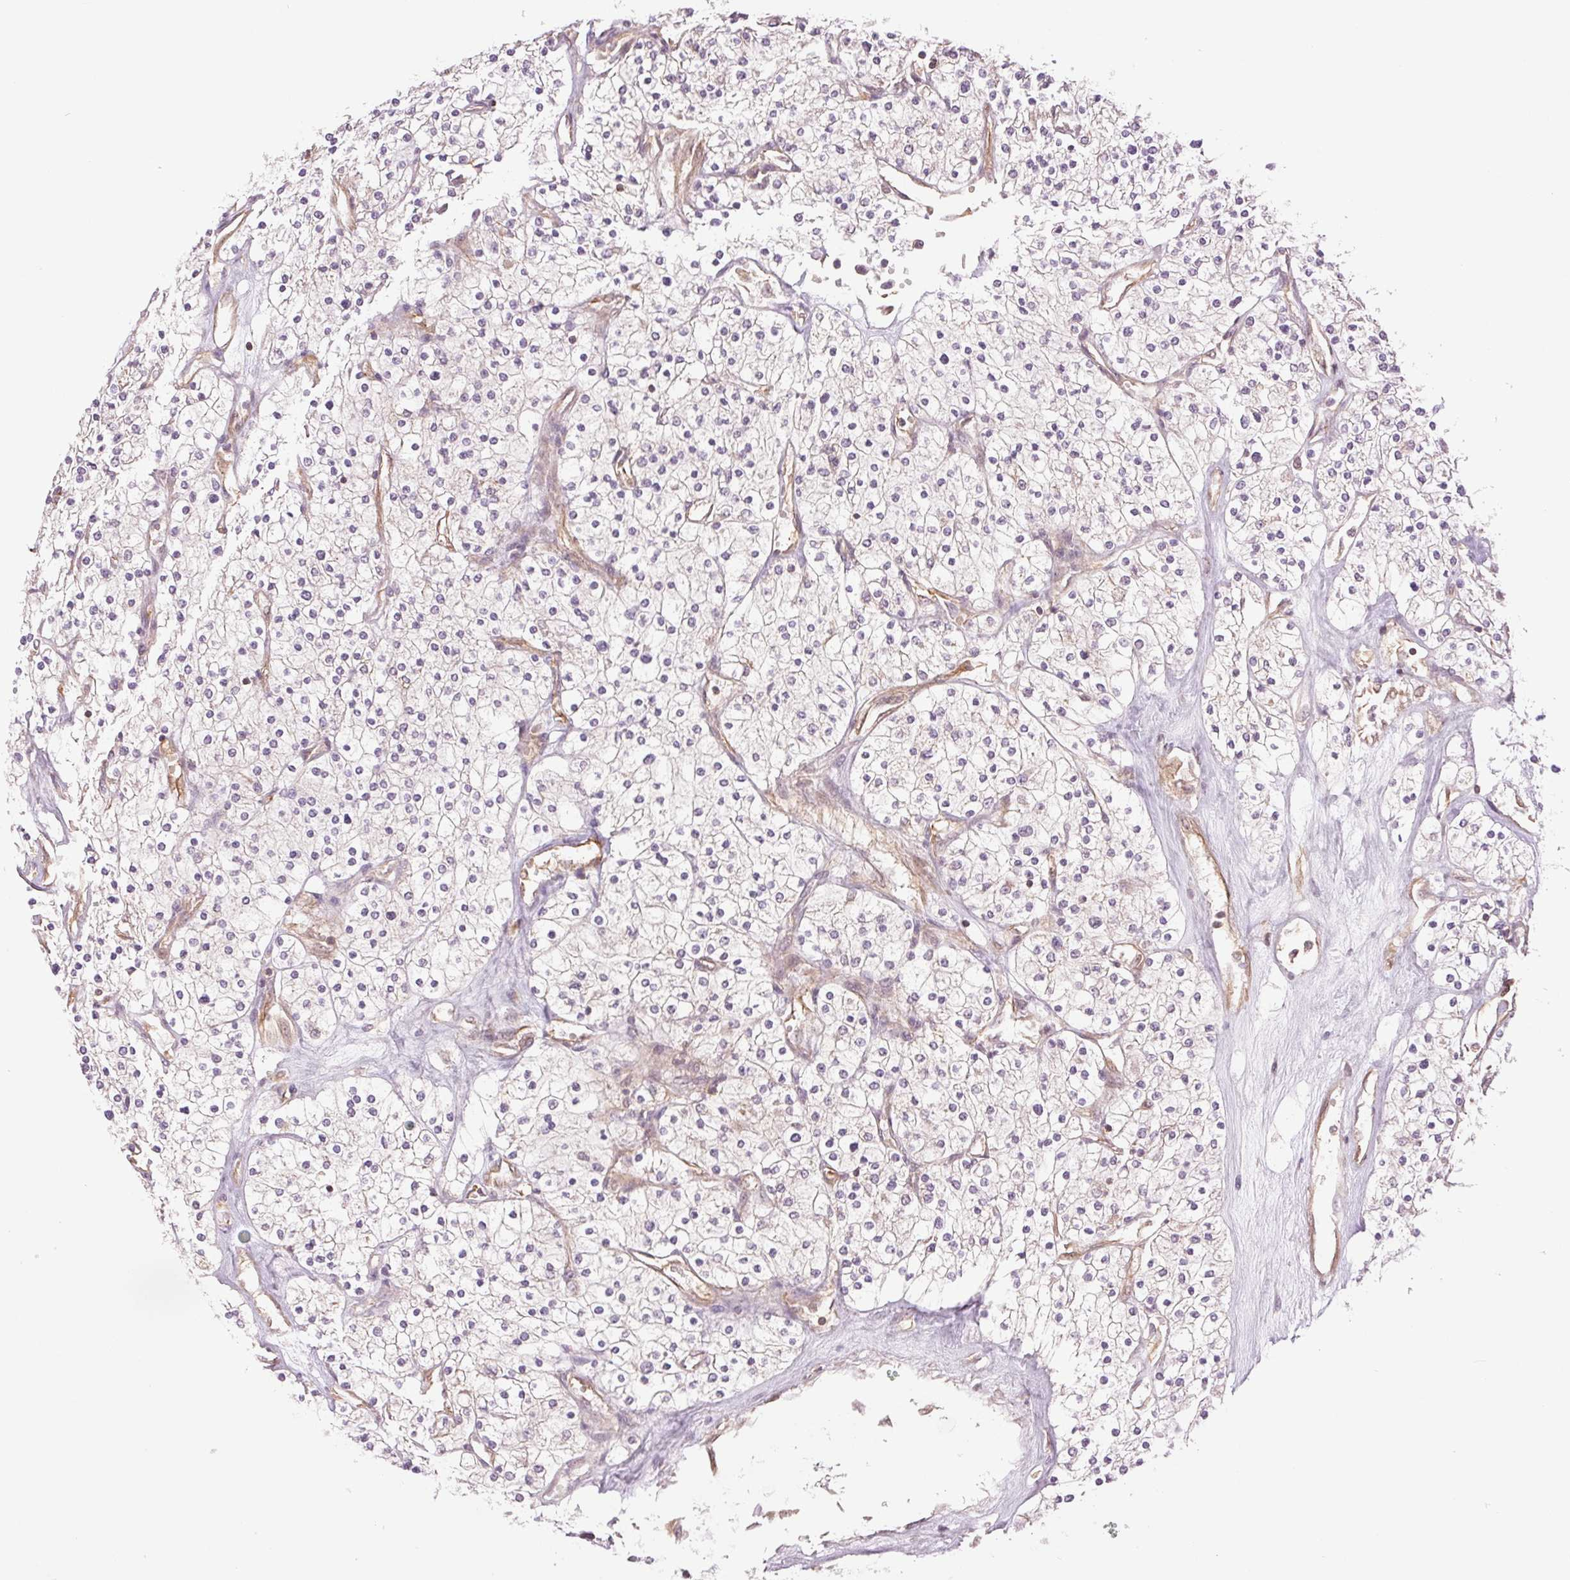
{"staining": {"intensity": "negative", "quantity": "none", "location": "none"}, "tissue": "renal cancer", "cell_type": "Tumor cells", "image_type": "cancer", "snomed": [{"axis": "morphology", "description": "Adenocarcinoma, NOS"}, {"axis": "topography", "description": "Kidney"}], "caption": "Renal cancer stained for a protein using immunohistochemistry (IHC) exhibits no positivity tumor cells.", "gene": "STARD7", "patient": {"sex": "male", "age": 80}}